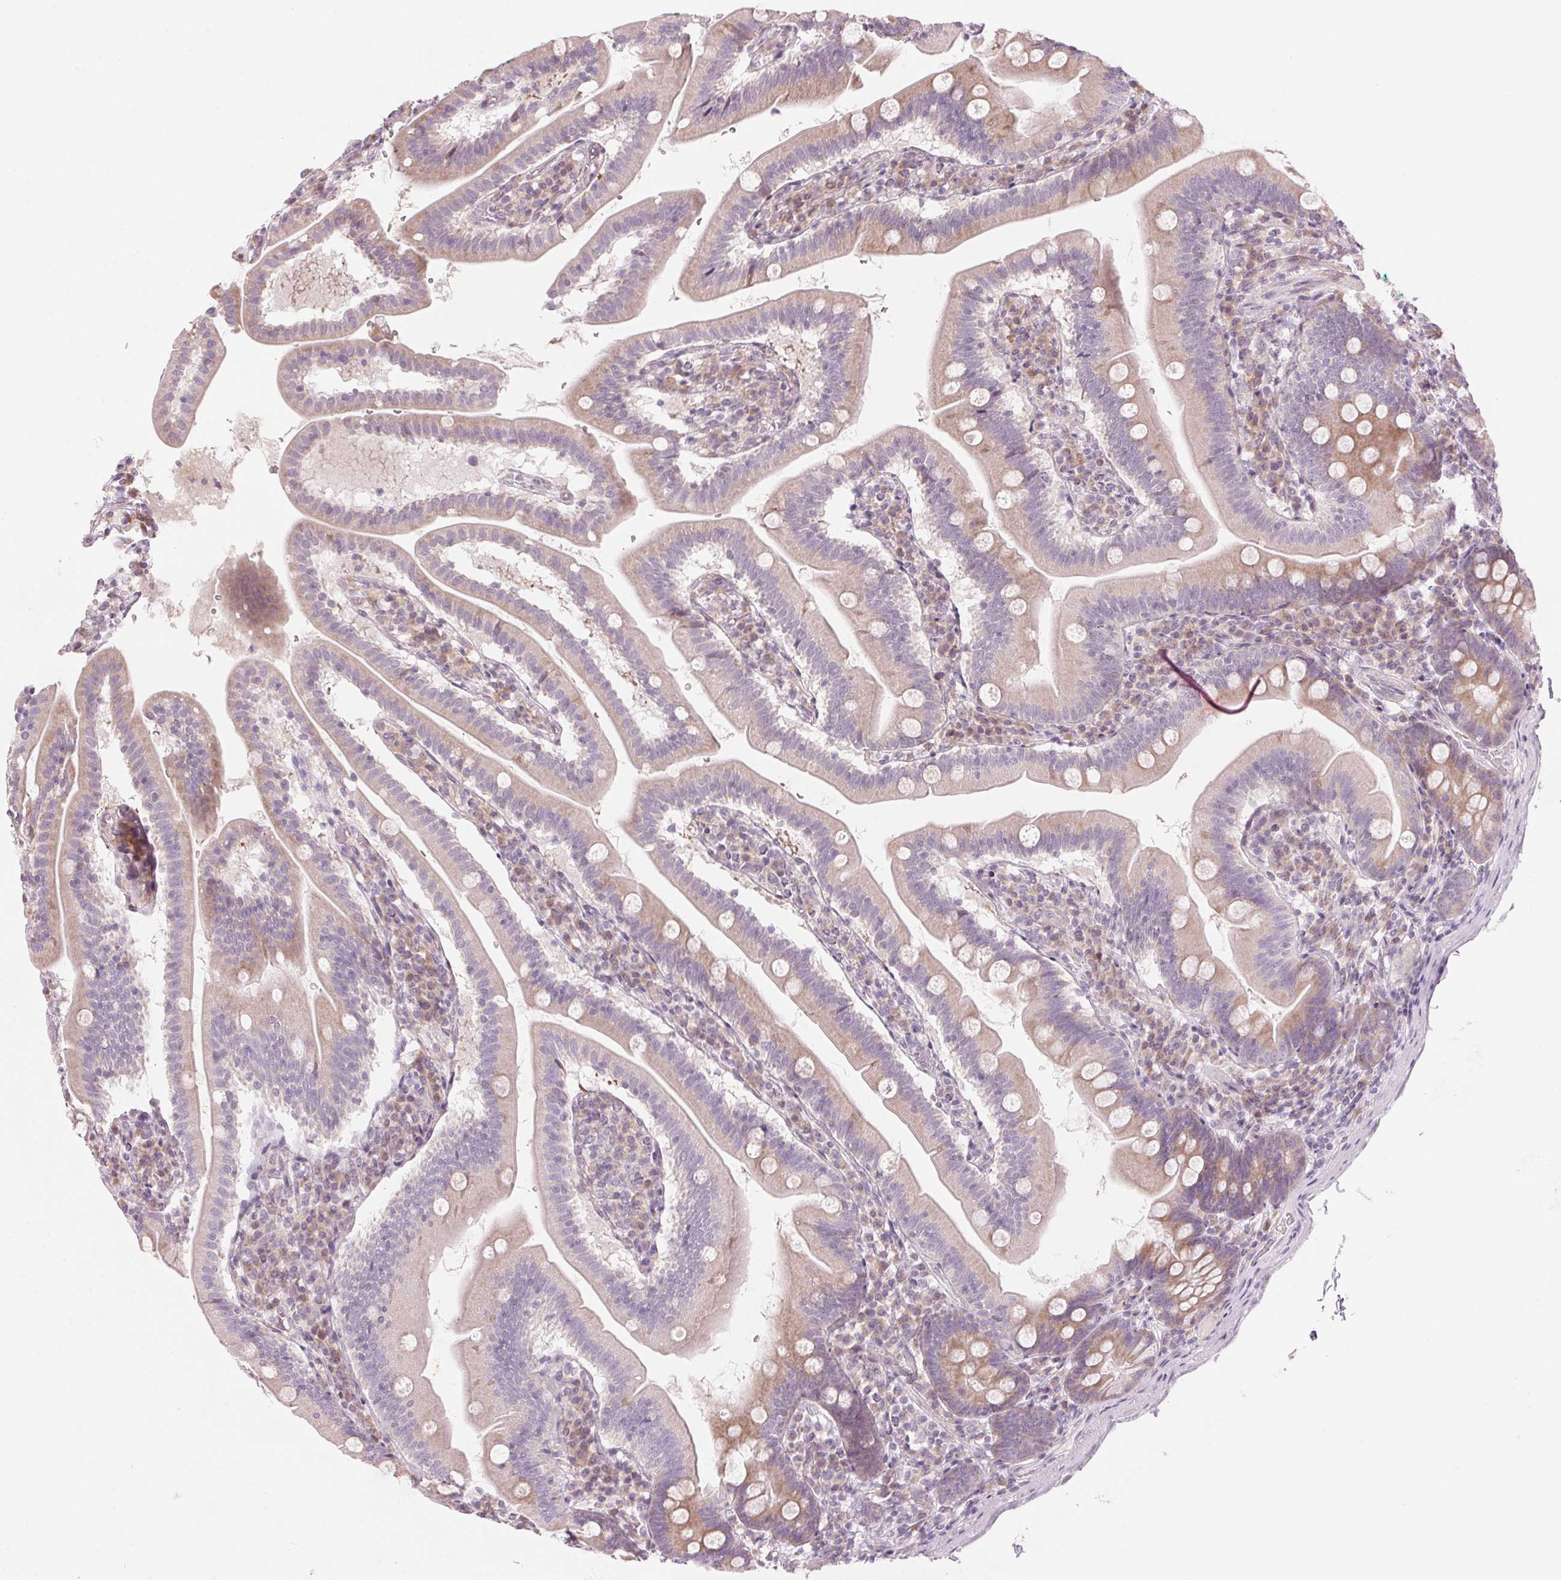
{"staining": {"intensity": "weak", "quantity": "25%-75%", "location": "cytoplasmic/membranous"}, "tissue": "duodenum", "cell_type": "Glandular cells", "image_type": "normal", "snomed": [{"axis": "morphology", "description": "Normal tissue, NOS"}, {"axis": "topography", "description": "Duodenum"}], "caption": "Unremarkable duodenum was stained to show a protein in brown. There is low levels of weak cytoplasmic/membranous positivity in approximately 25%-75% of glandular cells. The staining was performed using DAB to visualize the protein expression in brown, while the nuclei were stained in blue with hematoxylin (Magnification: 20x).", "gene": "GNMT", "patient": {"sex": "female", "age": 67}}